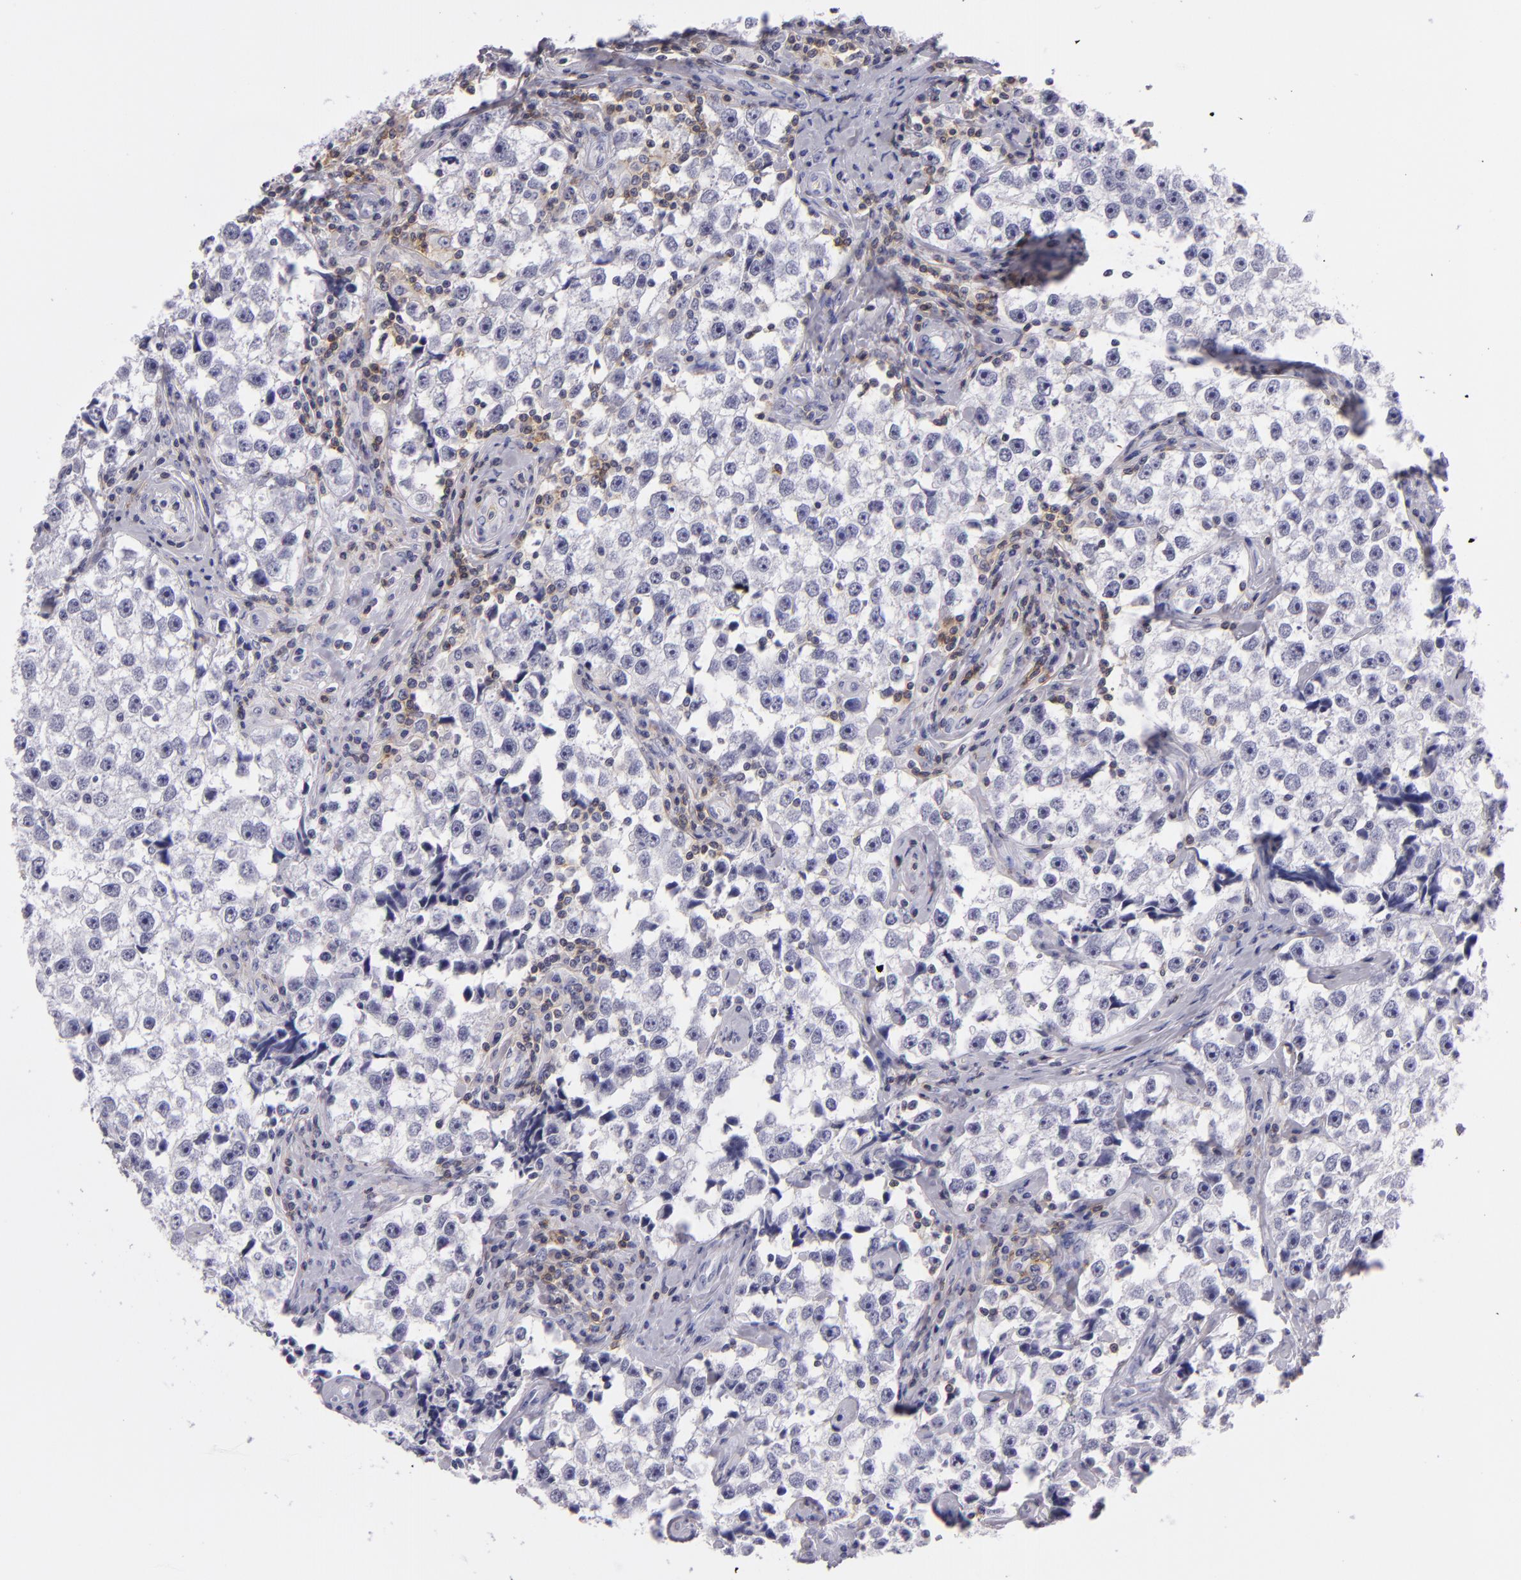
{"staining": {"intensity": "negative", "quantity": "none", "location": "none"}, "tissue": "testis cancer", "cell_type": "Tumor cells", "image_type": "cancer", "snomed": [{"axis": "morphology", "description": "Seminoma, NOS"}, {"axis": "topography", "description": "Testis"}], "caption": "Immunohistochemistry micrograph of seminoma (testis) stained for a protein (brown), which exhibits no positivity in tumor cells.", "gene": "CD48", "patient": {"sex": "male", "age": 32}}